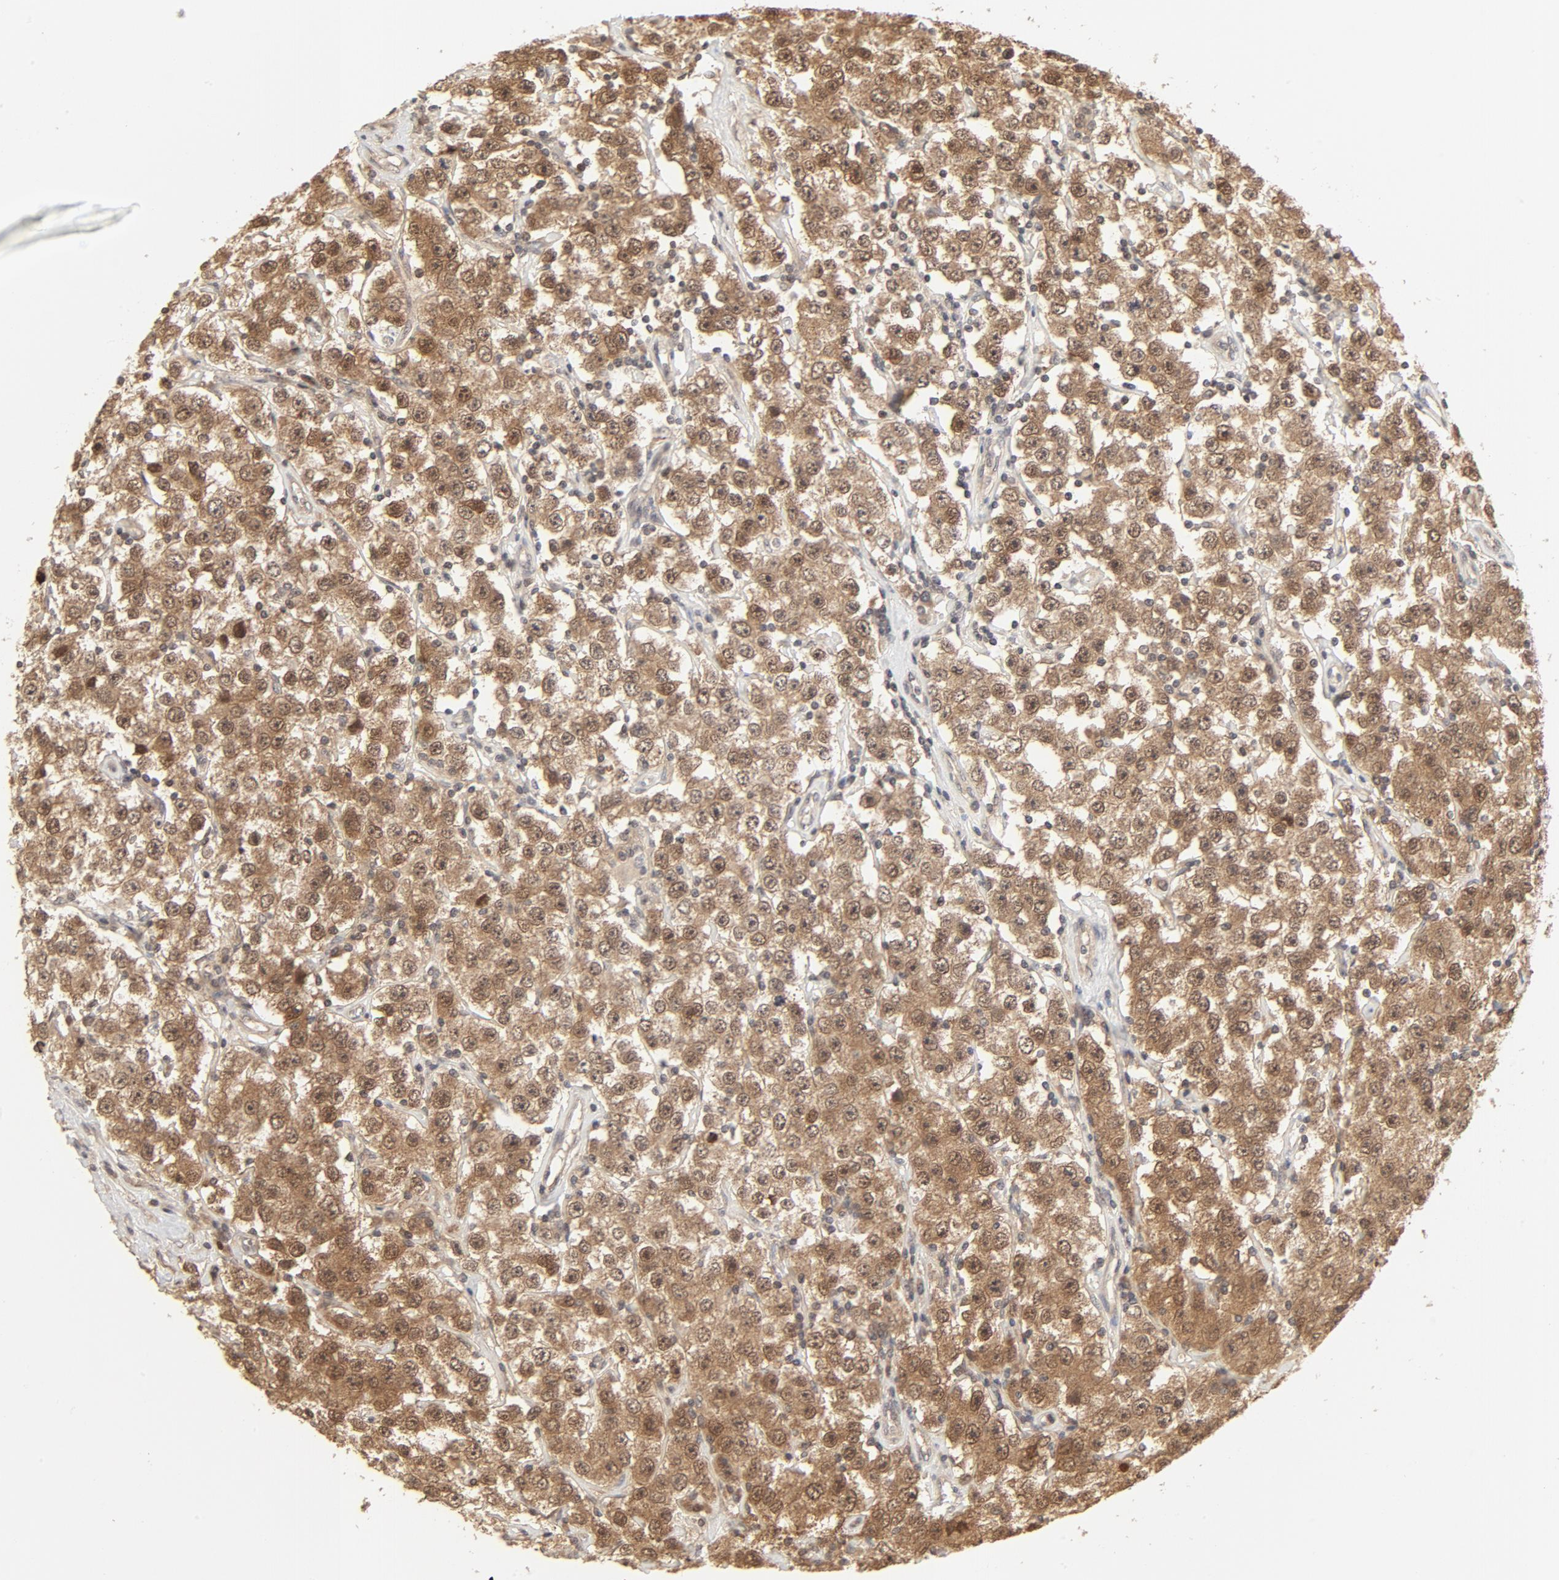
{"staining": {"intensity": "moderate", "quantity": ">75%", "location": "cytoplasmic/membranous,nuclear"}, "tissue": "testis cancer", "cell_type": "Tumor cells", "image_type": "cancer", "snomed": [{"axis": "morphology", "description": "Seminoma, NOS"}, {"axis": "topography", "description": "Testis"}], "caption": "Immunohistochemistry histopathology image of neoplastic tissue: testis cancer (seminoma) stained using immunohistochemistry (IHC) reveals medium levels of moderate protein expression localized specifically in the cytoplasmic/membranous and nuclear of tumor cells, appearing as a cytoplasmic/membranous and nuclear brown color.", "gene": "NEDD8", "patient": {"sex": "male", "age": 52}}